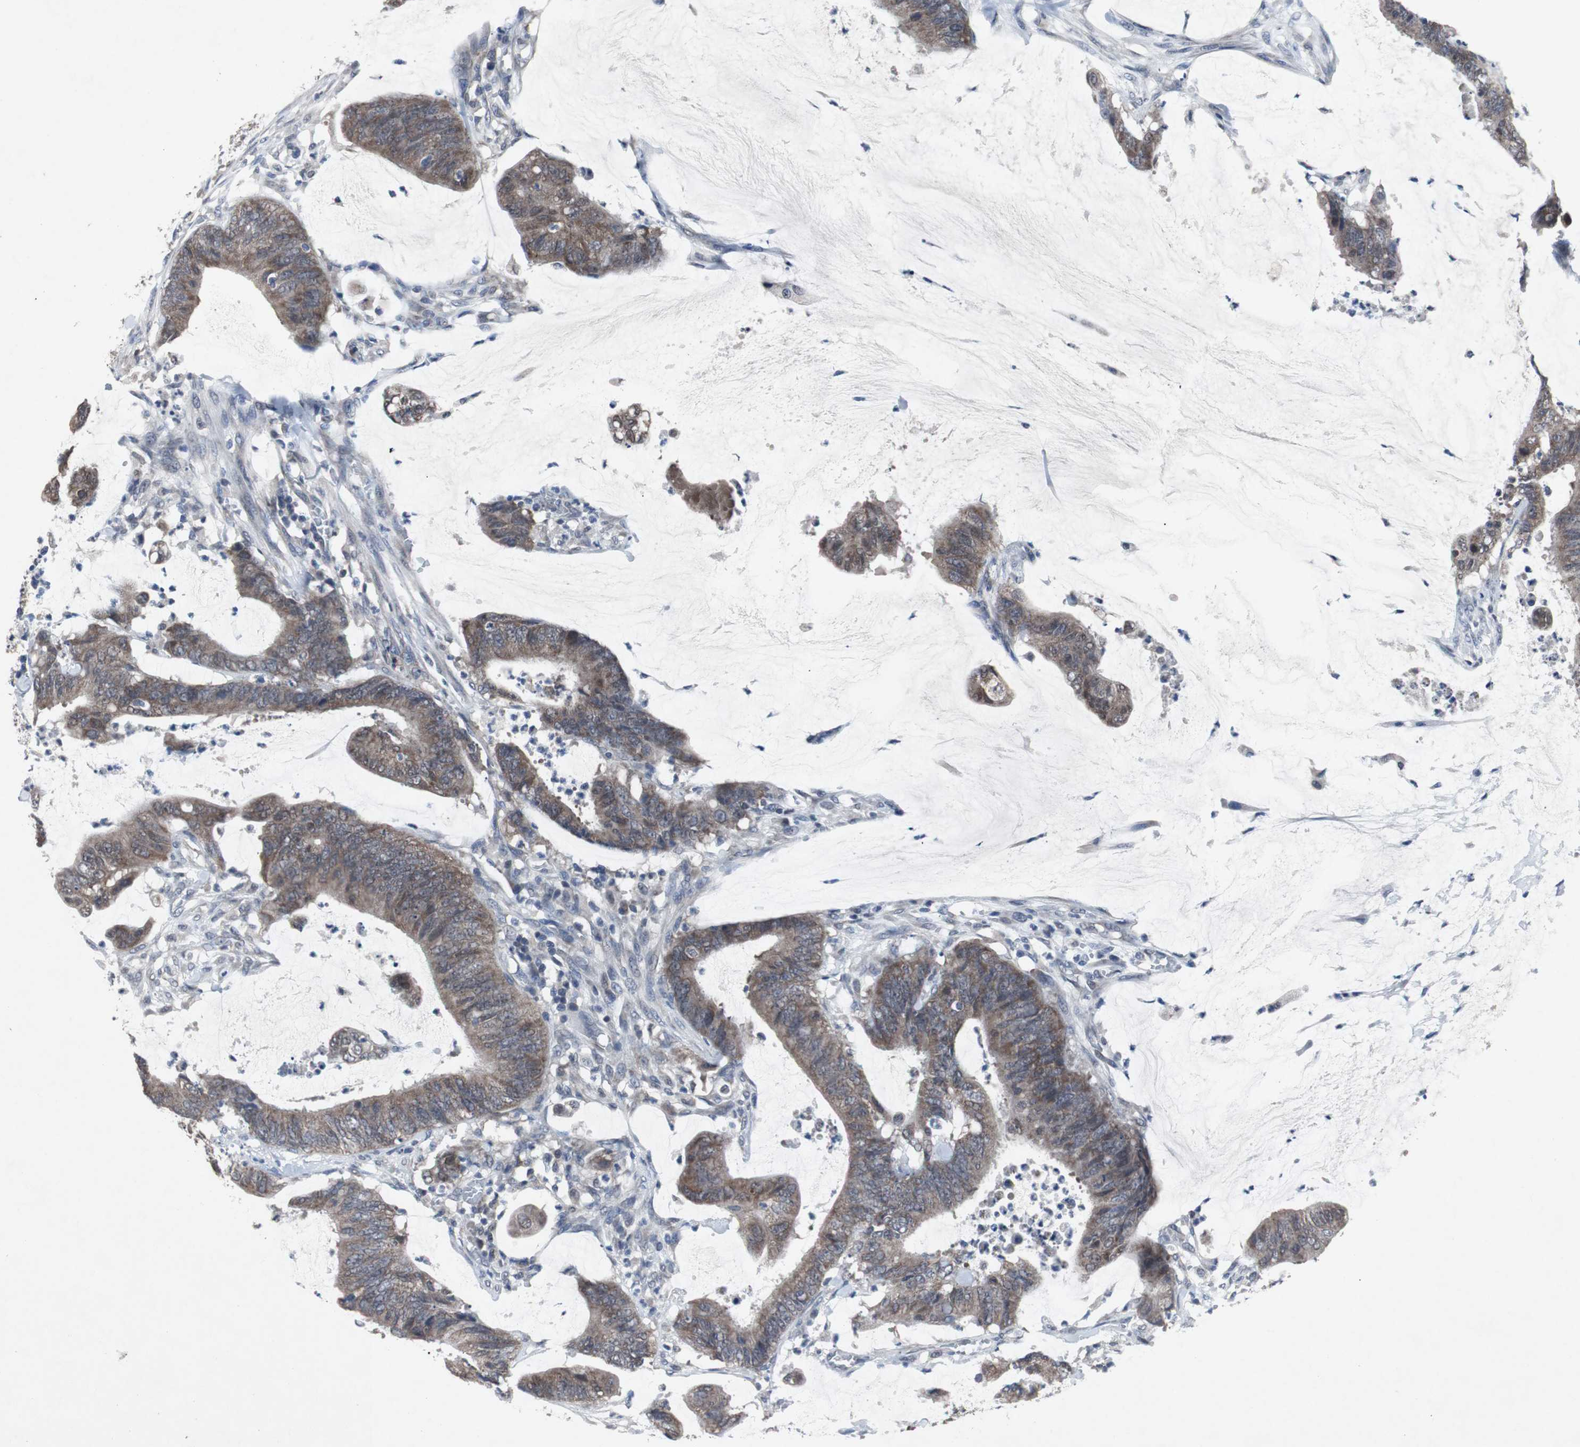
{"staining": {"intensity": "moderate", "quantity": ">75%", "location": "cytoplasmic/membranous"}, "tissue": "colorectal cancer", "cell_type": "Tumor cells", "image_type": "cancer", "snomed": [{"axis": "morphology", "description": "Adenocarcinoma, NOS"}, {"axis": "topography", "description": "Rectum"}], "caption": "Immunohistochemical staining of human colorectal adenocarcinoma exhibits medium levels of moderate cytoplasmic/membranous protein positivity in approximately >75% of tumor cells. The protein is shown in brown color, while the nuclei are stained blue.", "gene": "RBM47", "patient": {"sex": "female", "age": 66}}